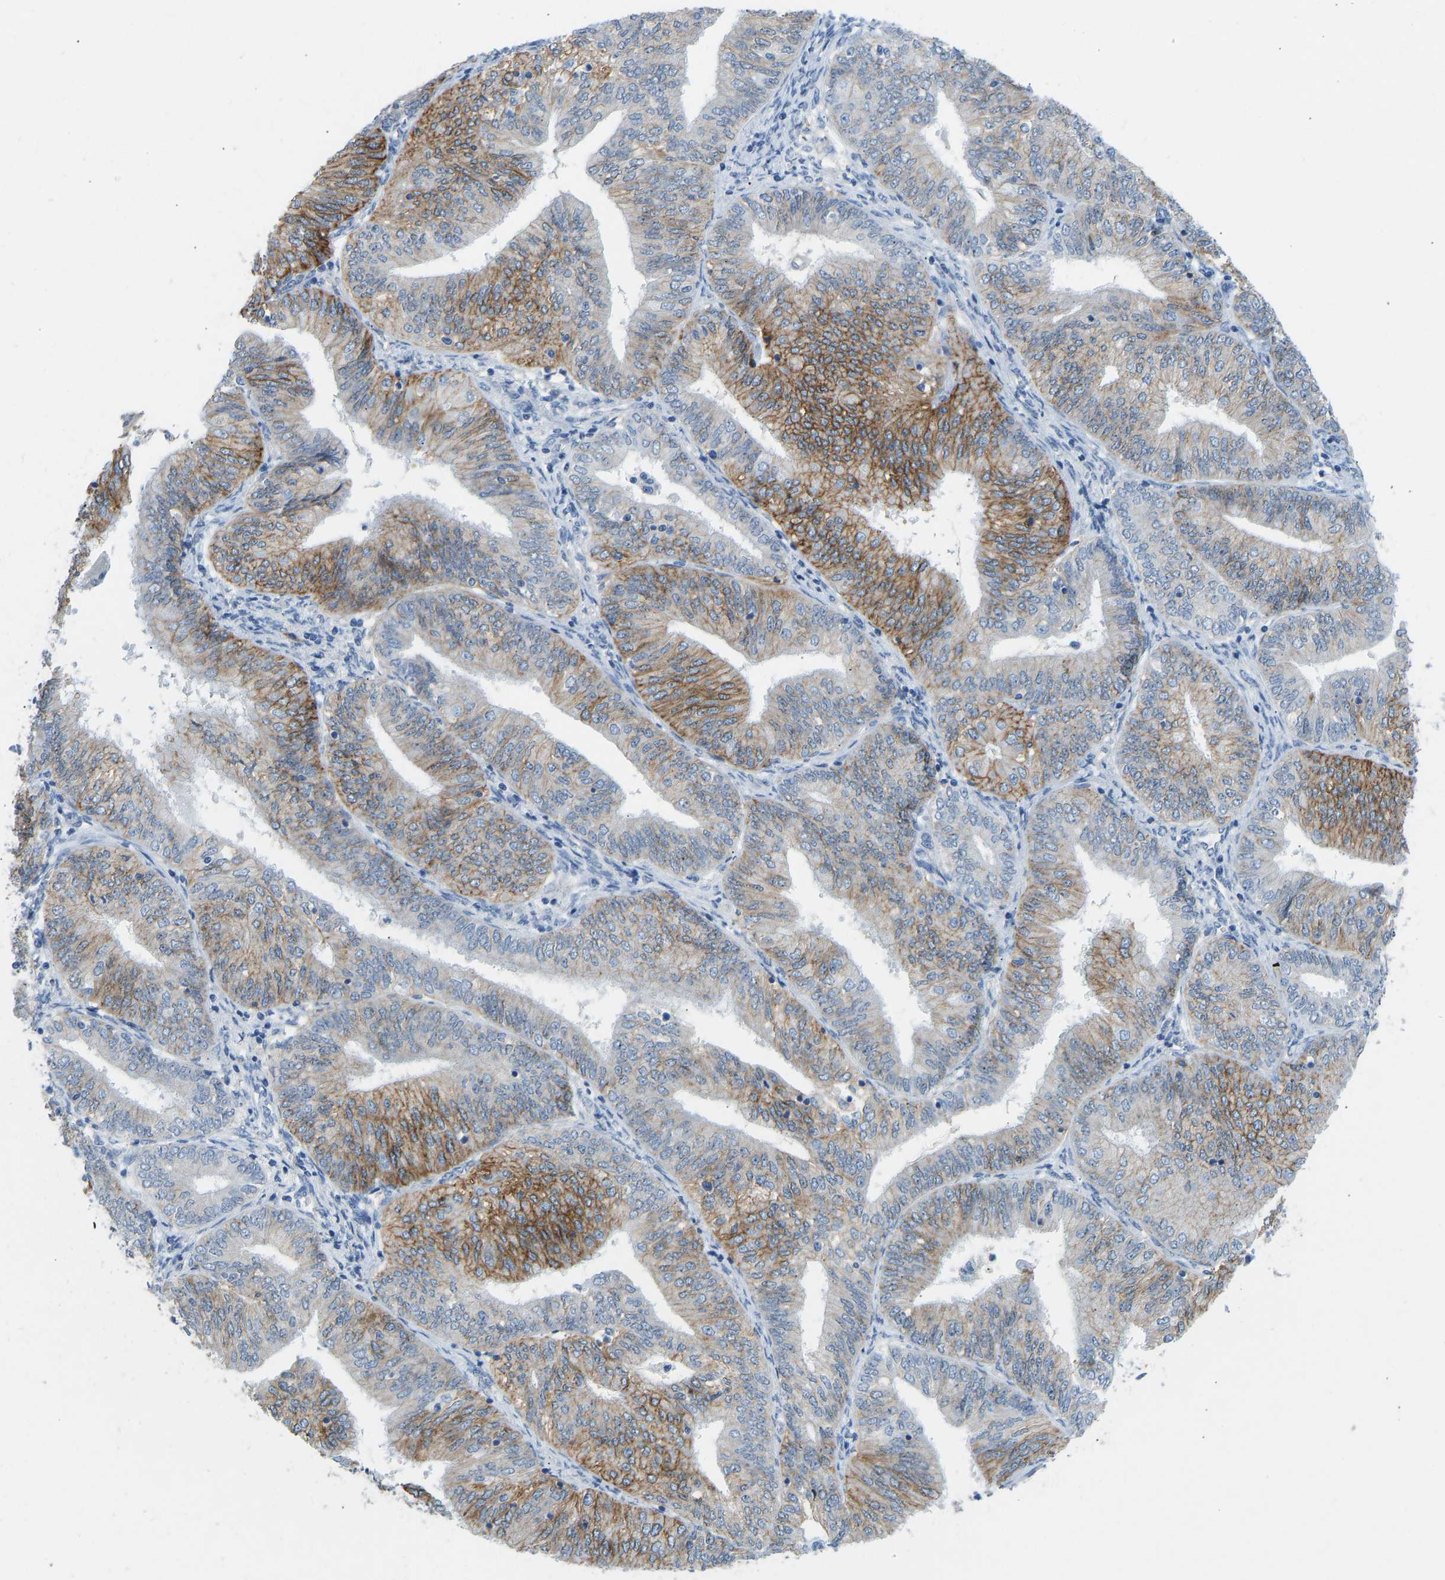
{"staining": {"intensity": "moderate", "quantity": ">75%", "location": "cytoplasmic/membranous"}, "tissue": "endometrial cancer", "cell_type": "Tumor cells", "image_type": "cancer", "snomed": [{"axis": "morphology", "description": "Adenocarcinoma, NOS"}, {"axis": "topography", "description": "Endometrium"}], "caption": "Endometrial cancer (adenocarcinoma) tissue displays moderate cytoplasmic/membranous expression in approximately >75% of tumor cells, visualized by immunohistochemistry.", "gene": "ATP1A1", "patient": {"sex": "female", "age": 58}}